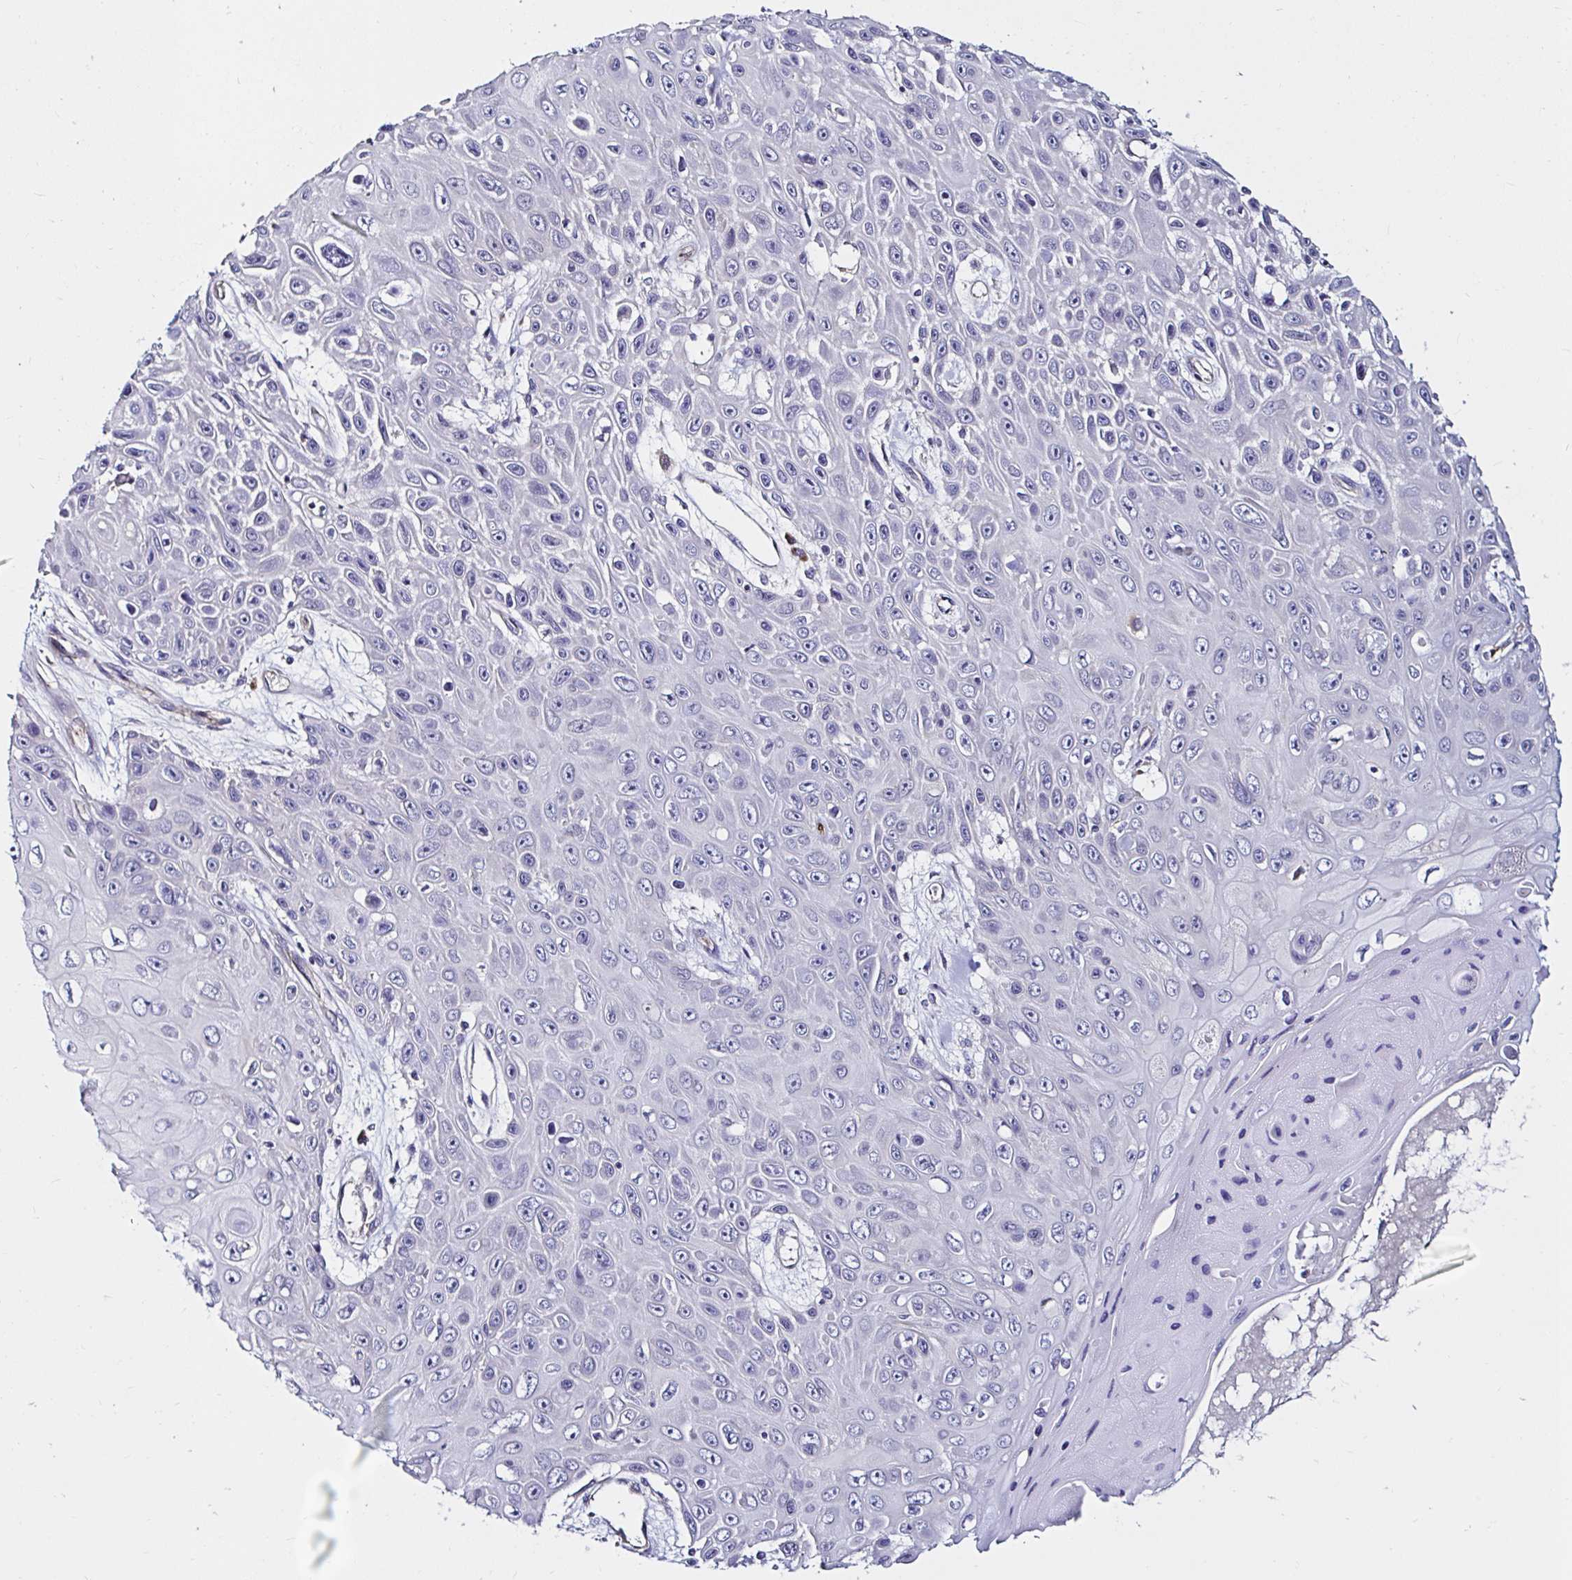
{"staining": {"intensity": "negative", "quantity": "none", "location": "none"}, "tissue": "skin cancer", "cell_type": "Tumor cells", "image_type": "cancer", "snomed": [{"axis": "morphology", "description": "Squamous cell carcinoma, NOS"}, {"axis": "topography", "description": "Skin"}], "caption": "Human squamous cell carcinoma (skin) stained for a protein using immunohistochemistry shows no positivity in tumor cells.", "gene": "VSIG2", "patient": {"sex": "male", "age": 82}}